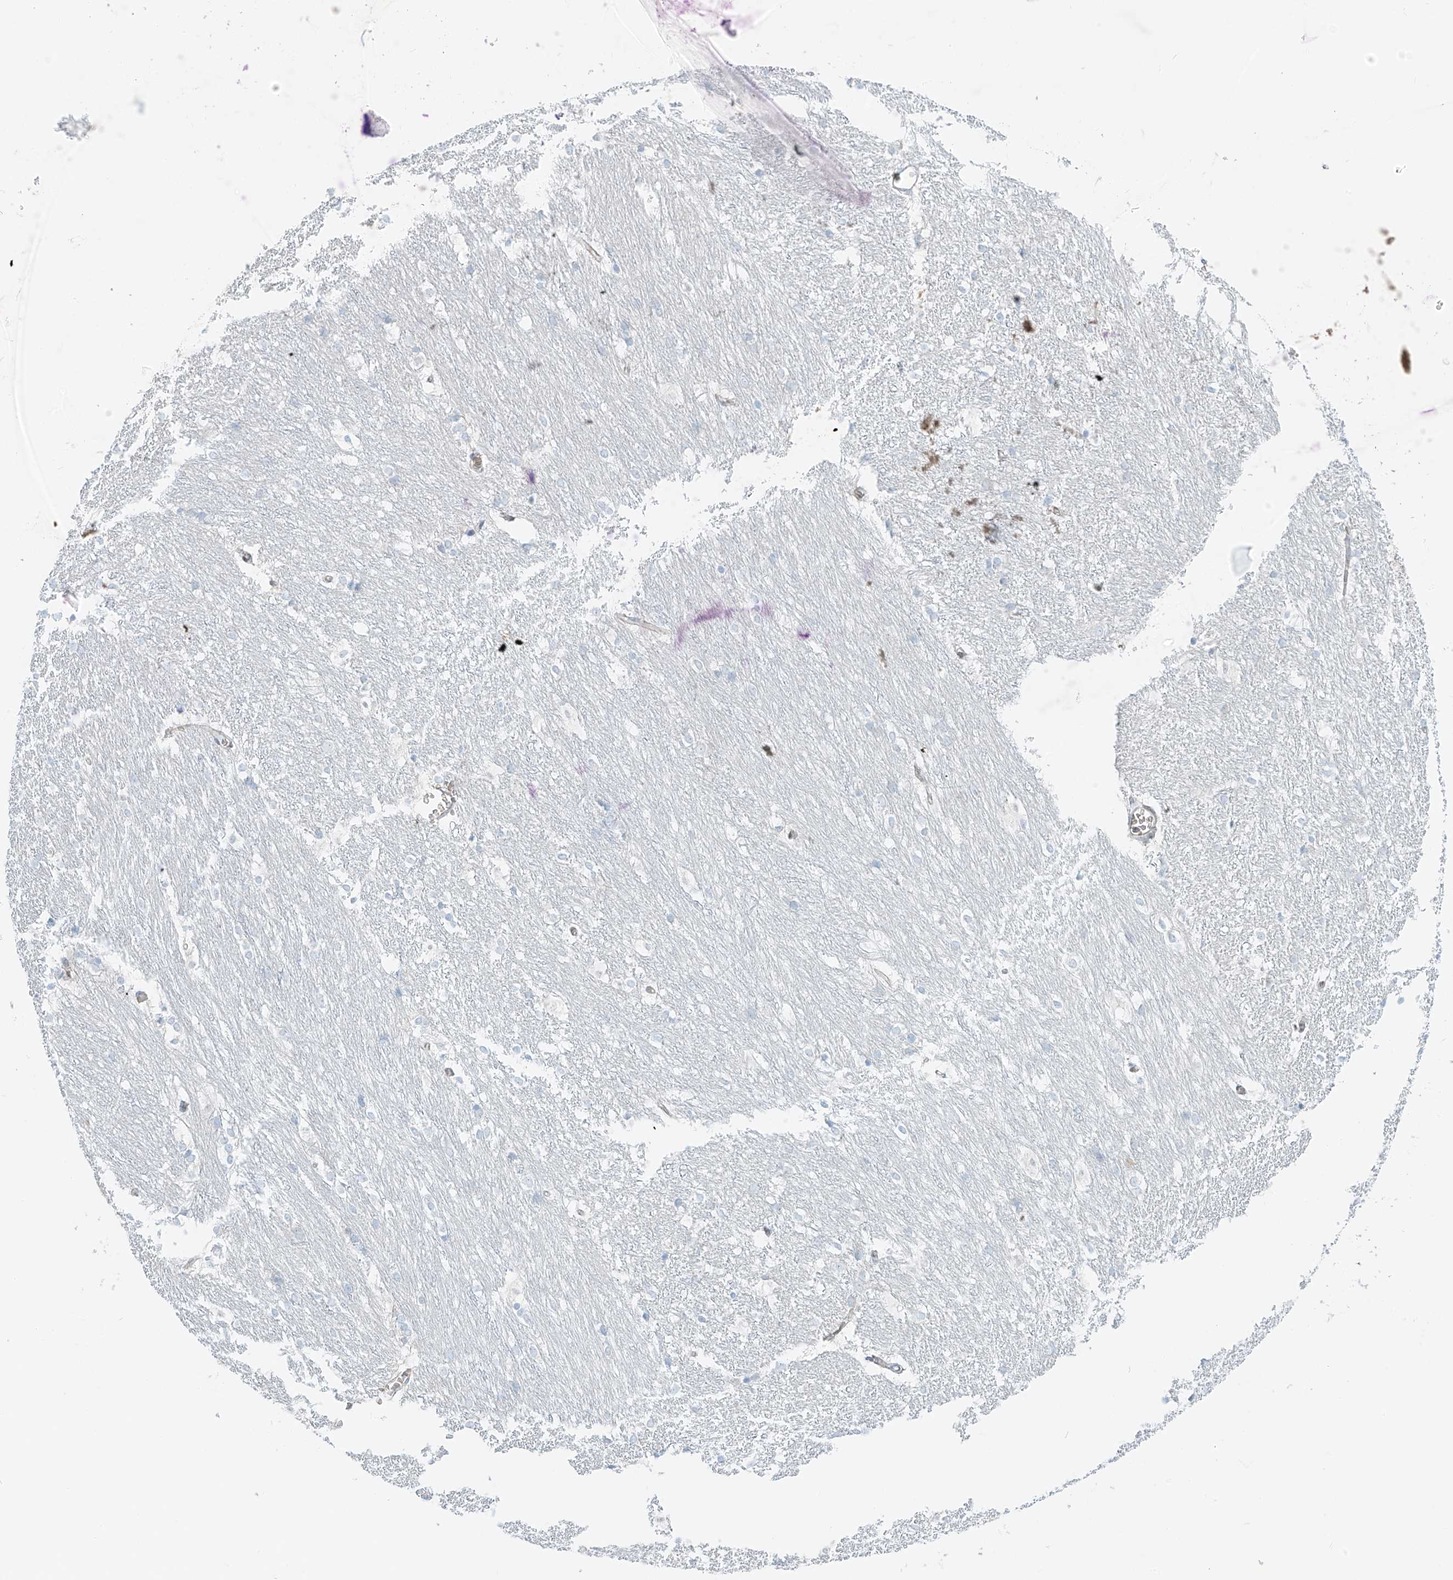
{"staining": {"intensity": "negative", "quantity": "none", "location": "none"}, "tissue": "caudate", "cell_type": "Glial cells", "image_type": "normal", "snomed": [{"axis": "morphology", "description": "Normal tissue, NOS"}, {"axis": "topography", "description": "Lateral ventricle wall"}], "caption": "Caudate stained for a protein using immunohistochemistry exhibits no expression glial cells.", "gene": "EIPR1", "patient": {"sex": "female", "age": 19}}